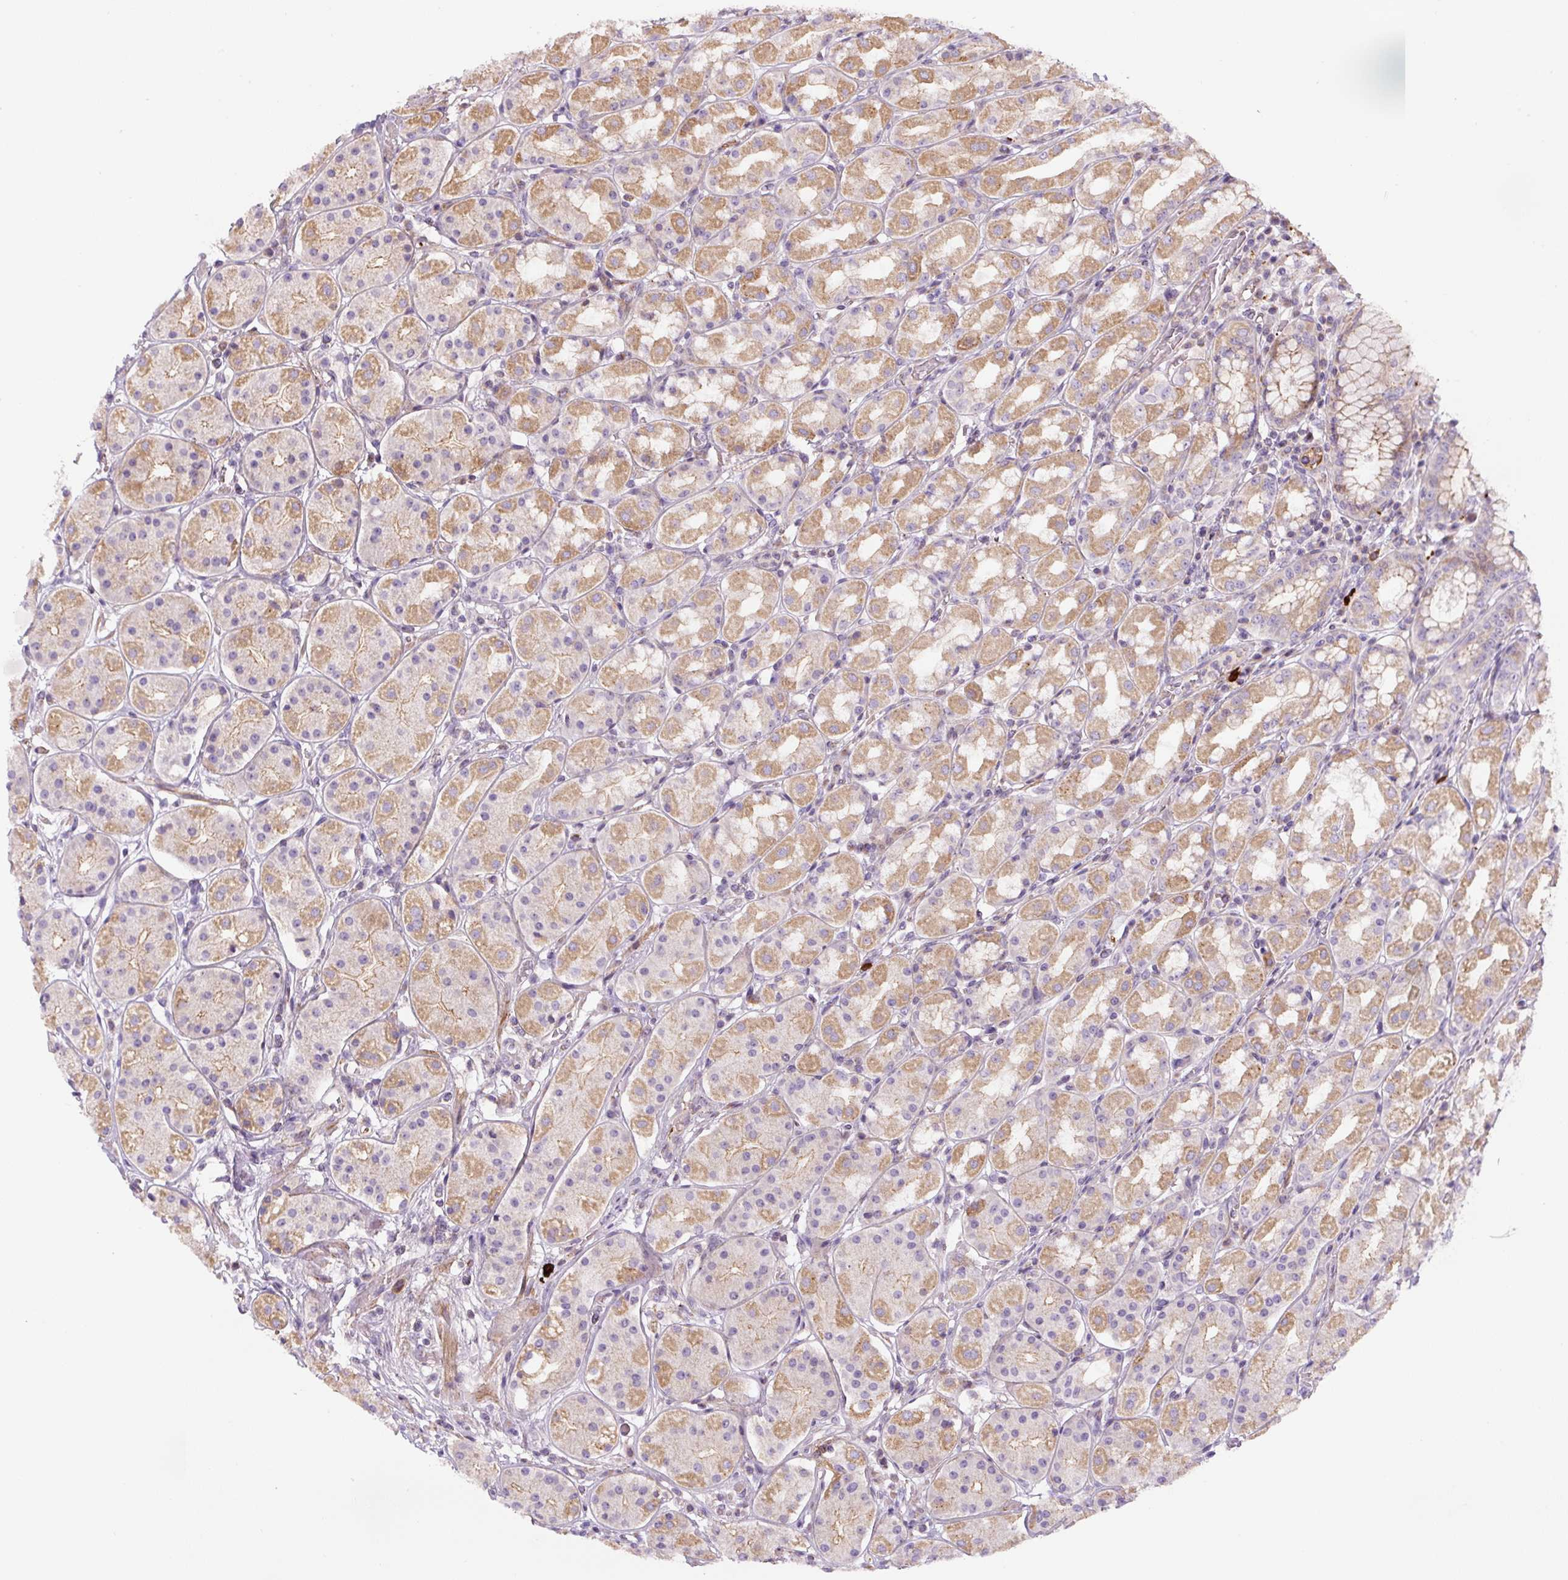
{"staining": {"intensity": "moderate", "quantity": "25%-75%", "location": "cytoplasmic/membranous"}, "tissue": "stomach", "cell_type": "Glandular cells", "image_type": "normal", "snomed": [{"axis": "morphology", "description": "Normal tissue, NOS"}, {"axis": "topography", "description": "Stomach"}, {"axis": "topography", "description": "Stomach, lower"}], "caption": "The micrograph demonstrates staining of normal stomach, revealing moderate cytoplasmic/membranous protein staining (brown color) within glandular cells.", "gene": "CCNI2", "patient": {"sex": "female", "age": 56}}